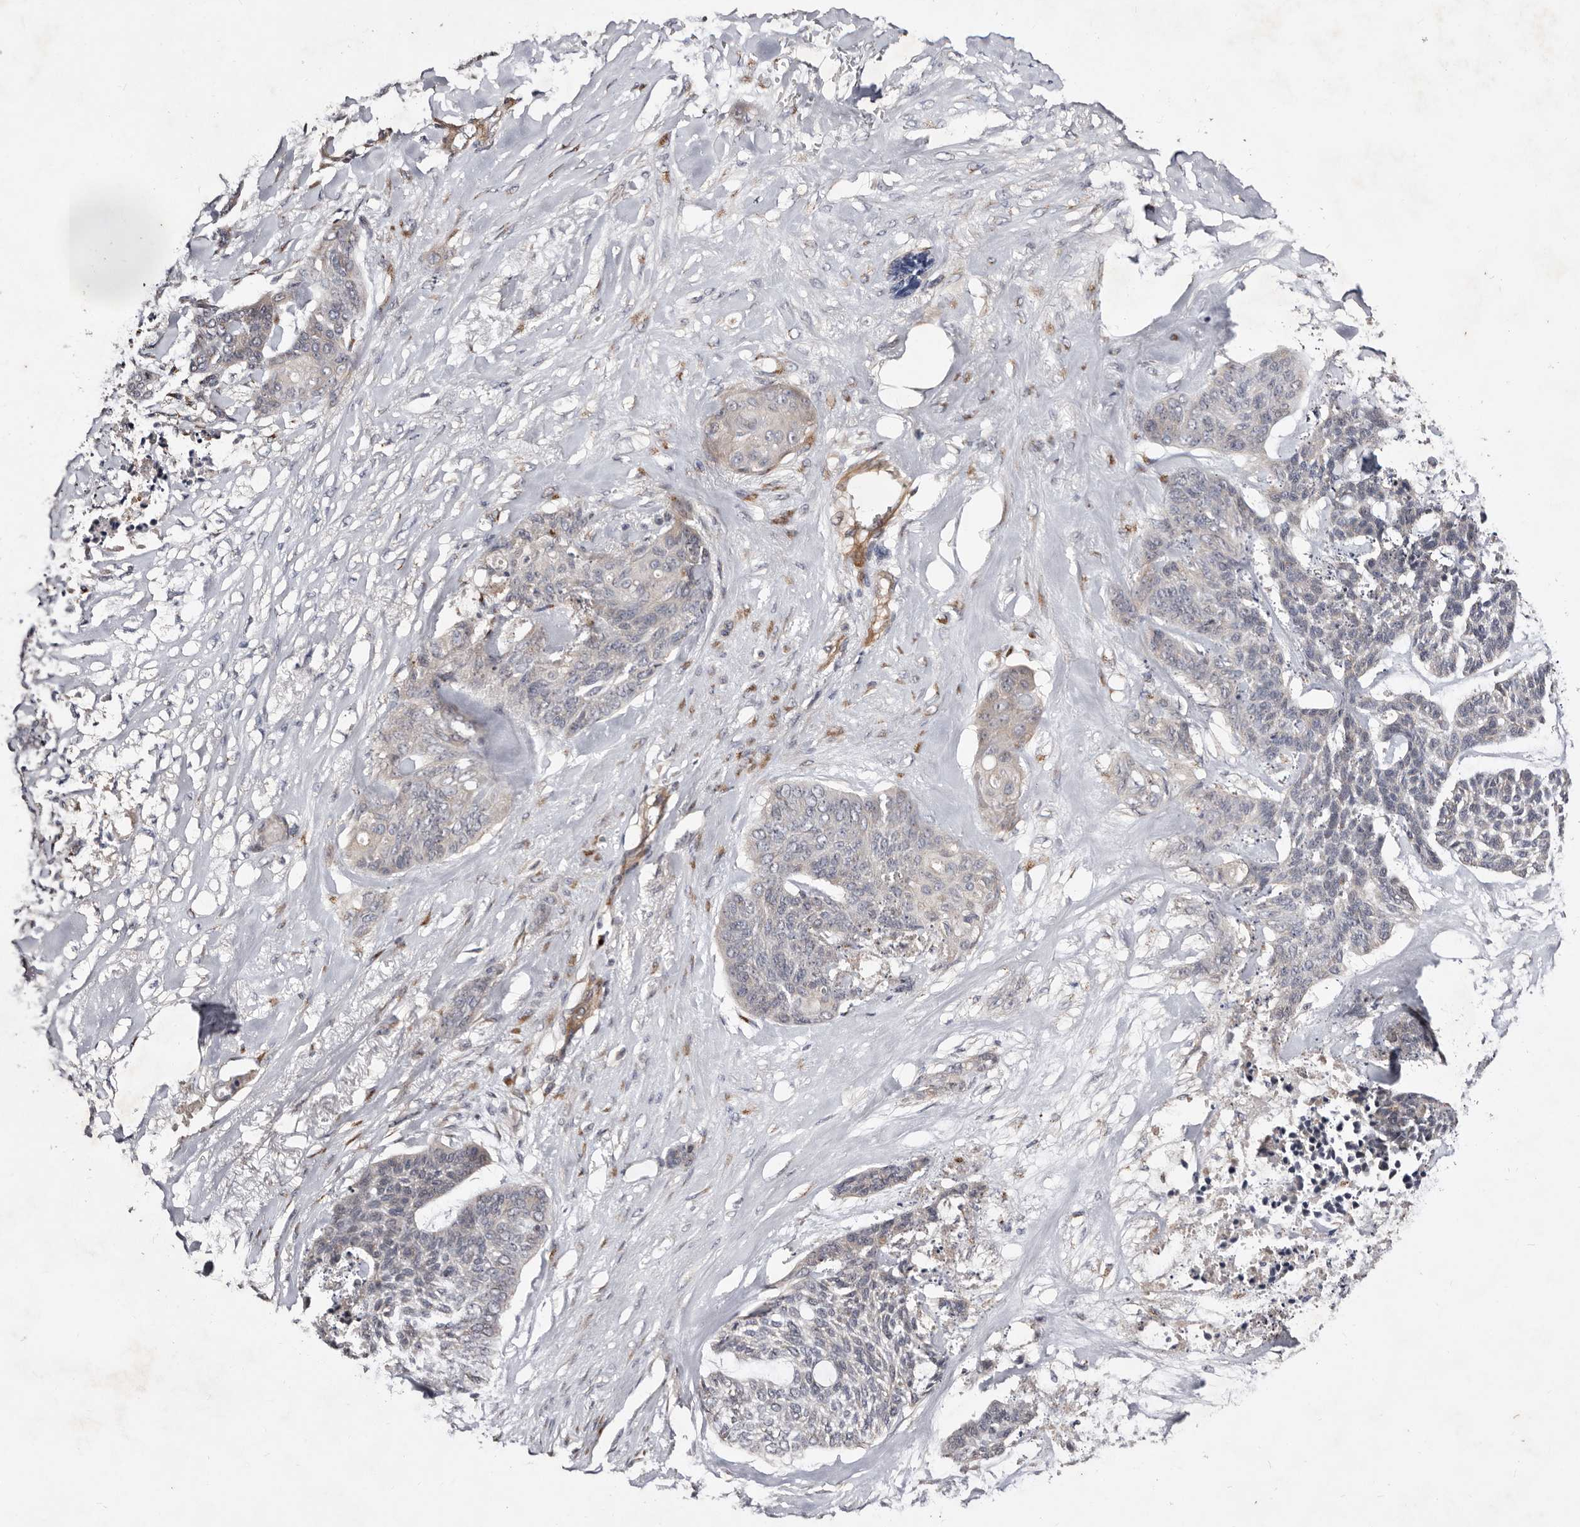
{"staining": {"intensity": "negative", "quantity": "none", "location": "none"}, "tissue": "skin cancer", "cell_type": "Tumor cells", "image_type": "cancer", "snomed": [{"axis": "morphology", "description": "Basal cell carcinoma"}, {"axis": "topography", "description": "Skin"}], "caption": "Immunohistochemical staining of skin basal cell carcinoma shows no significant staining in tumor cells.", "gene": "DACT2", "patient": {"sex": "female", "age": 64}}